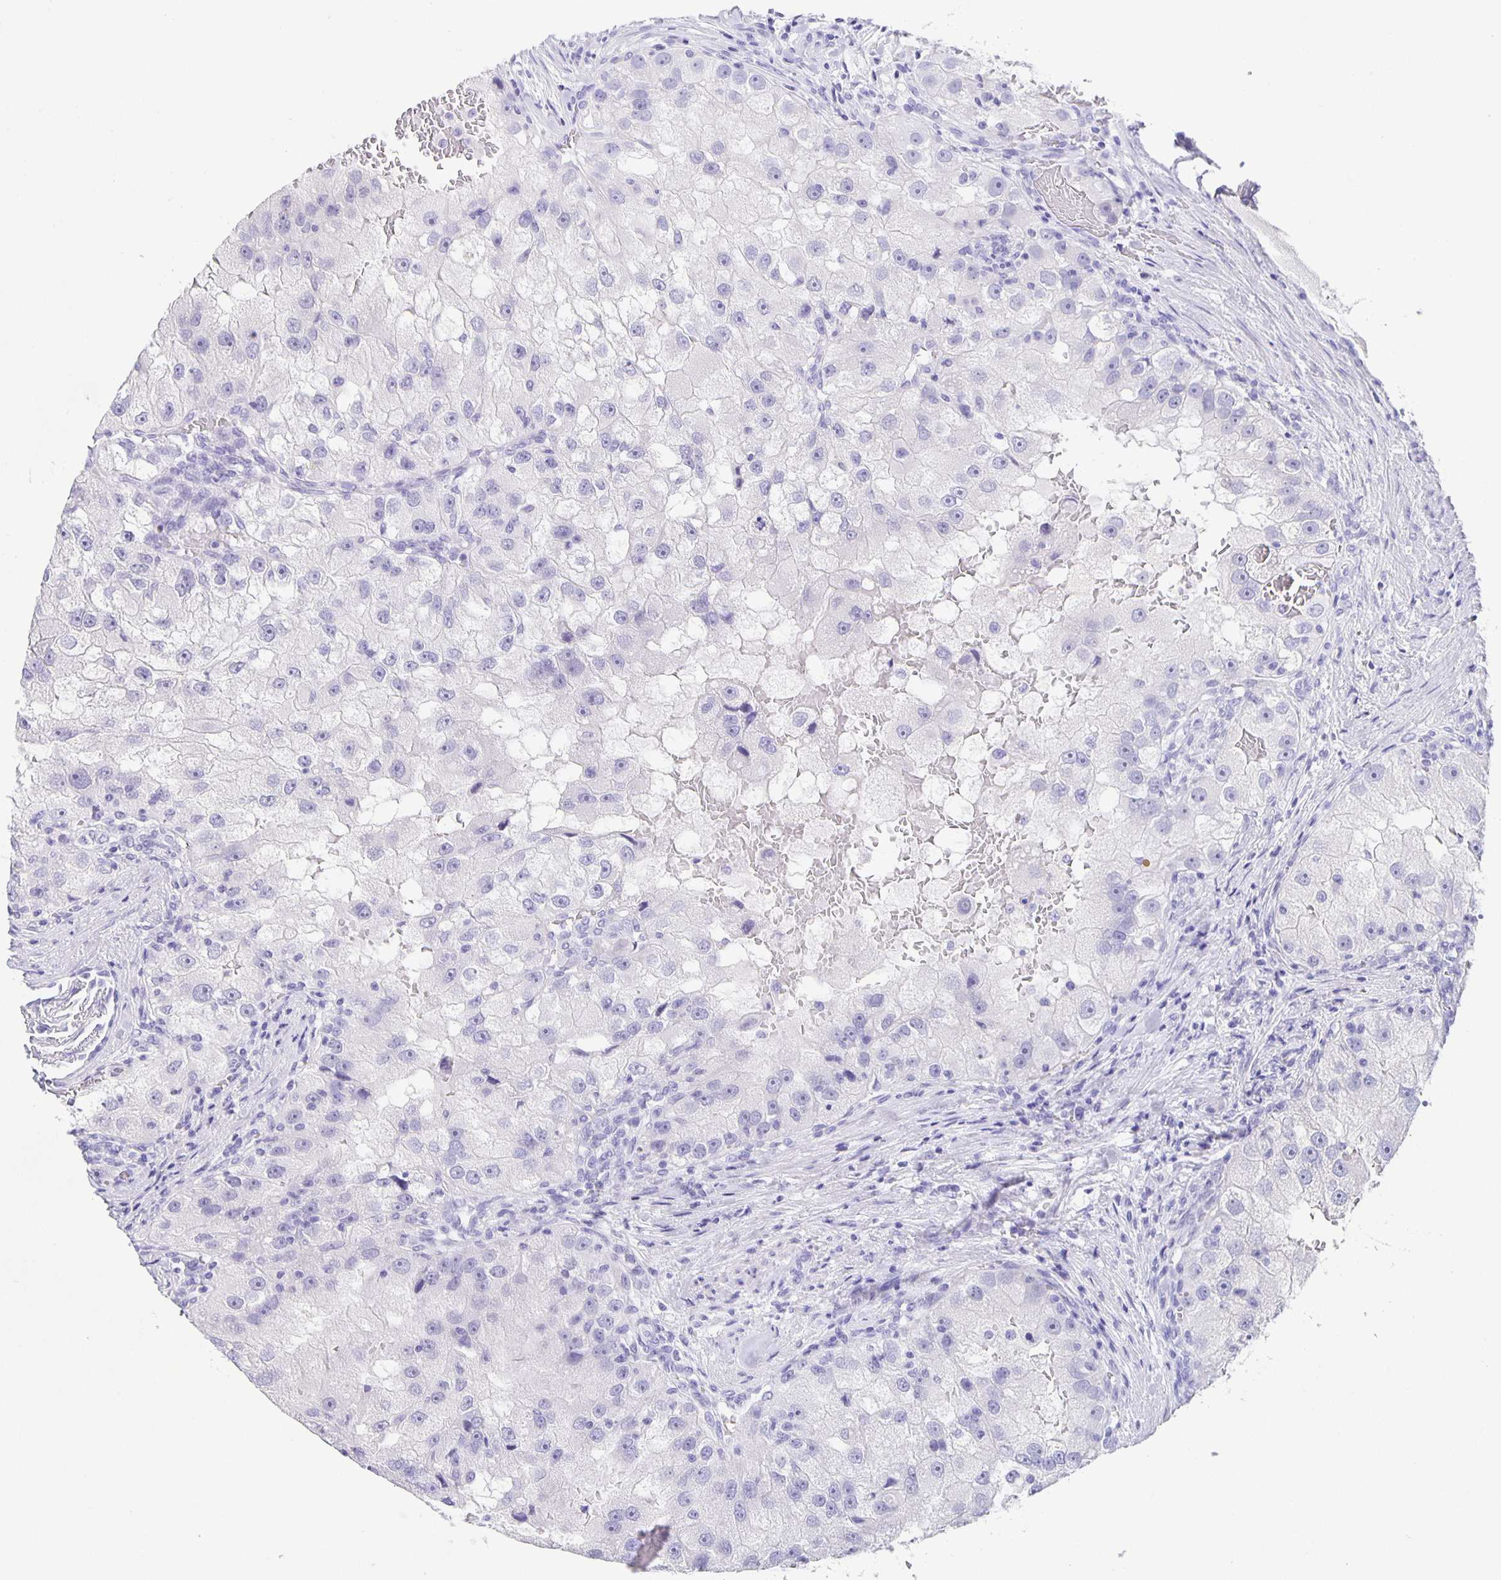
{"staining": {"intensity": "negative", "quantity": "none", "location": "none"}, "tissue": "renal cancer", "cell_type": "Tumor cells", "image_type": "cancer", "snomed": [{"axis": "morphology", "description": "Adenocarcinoma, NOS"}, {"axis": "topography", "description": "Kidney"}], "caption": "The micrograph exhibits no staining of tumor cells in renal adenocarcinoma.", "gene": "GUCA2A", "patient": {"sex": "male", "age": 63}}